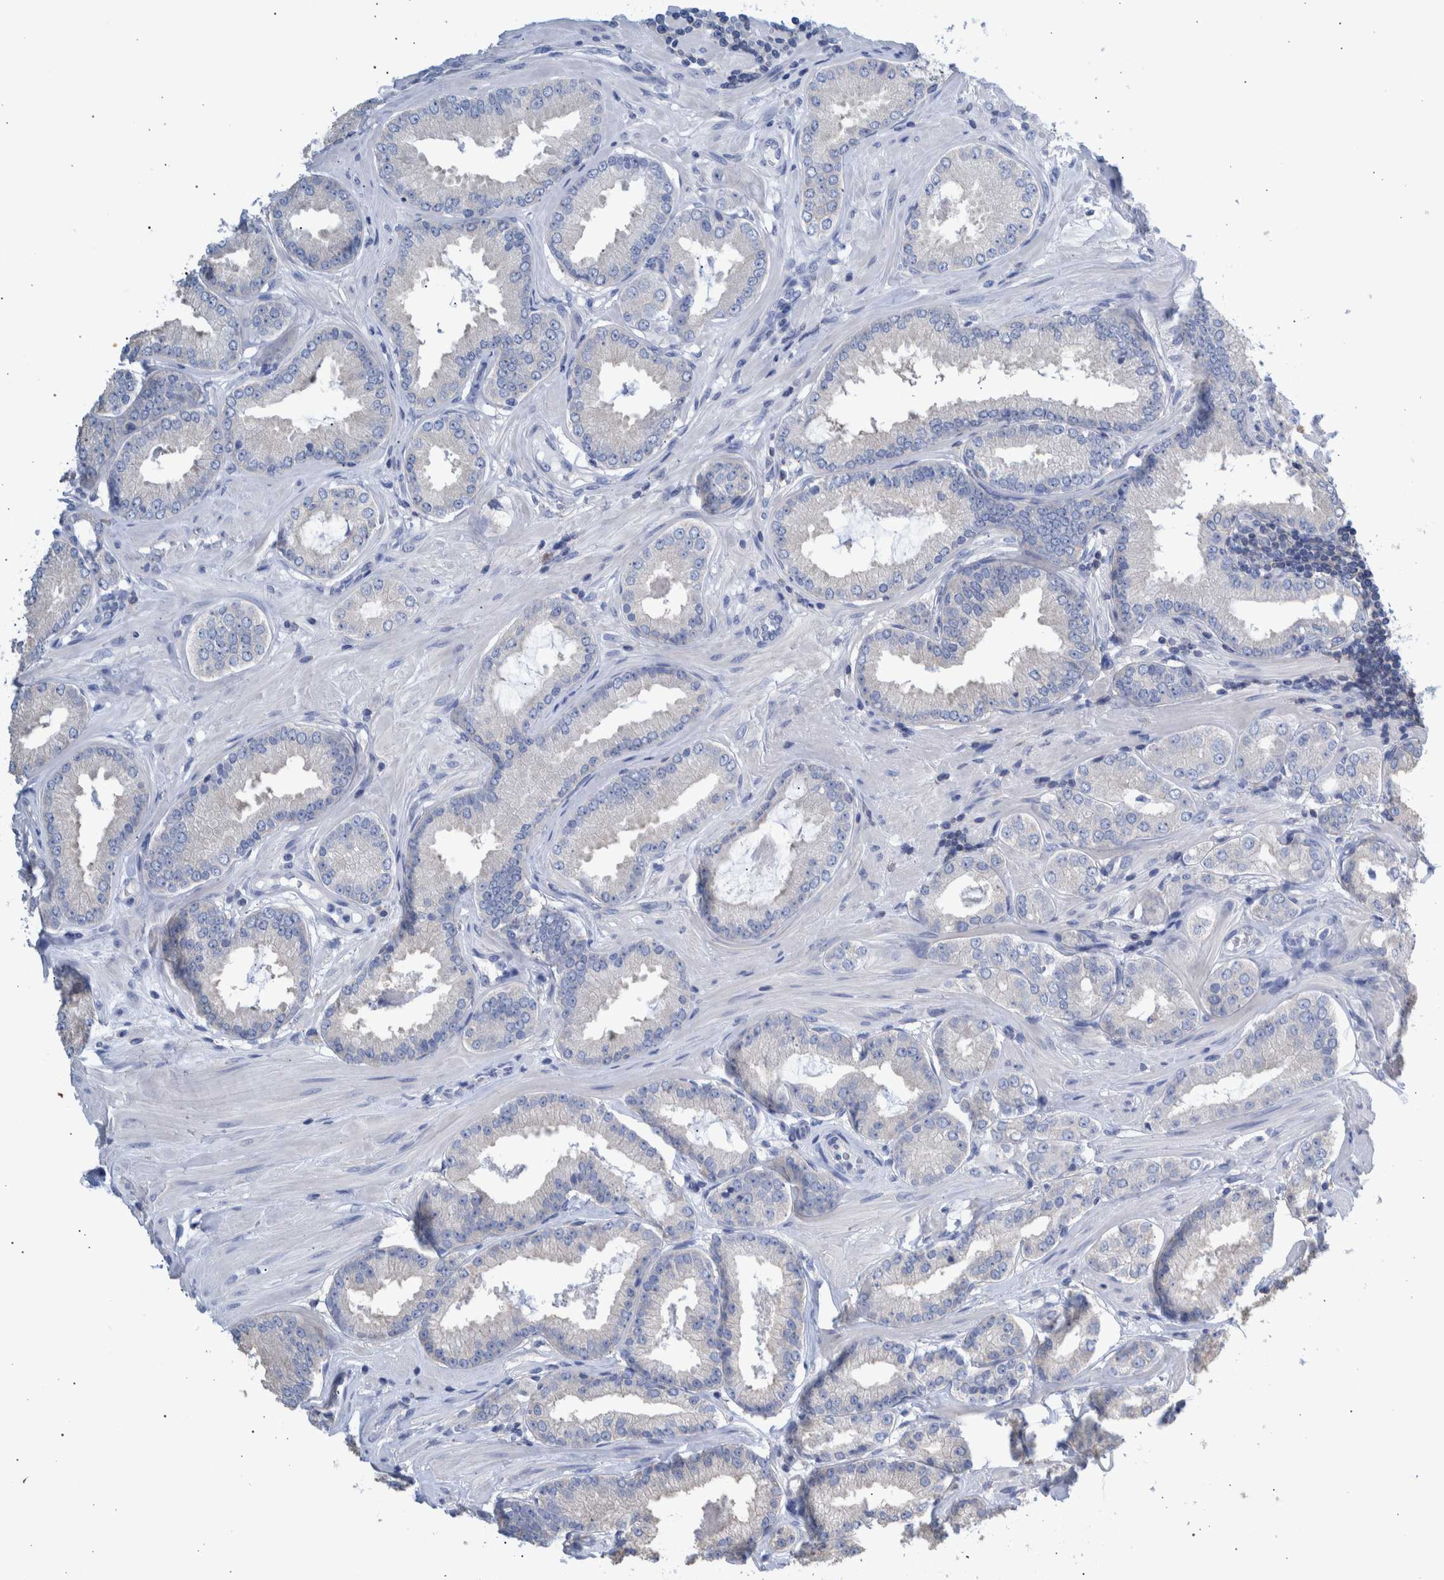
{"staining": {"intensity": "negative", "quantity": "none", "location": "none"}, "tissue": "prostate cancer", "cell_type": "Tumor cells", "image_type": "cancer", "snomed": [{"axis": "morphology", "description": "Adenocarcinoma, Low grade"}, {"axis": "topography", "description": "Prostate"}], "caption": "This is an IHC micrograph of human prostate adenocarcinoma (low-grade). There is no positivity in tumor cells.", "gene": "PPP3CC", "patient": {"sex": "male", "age": 62}}